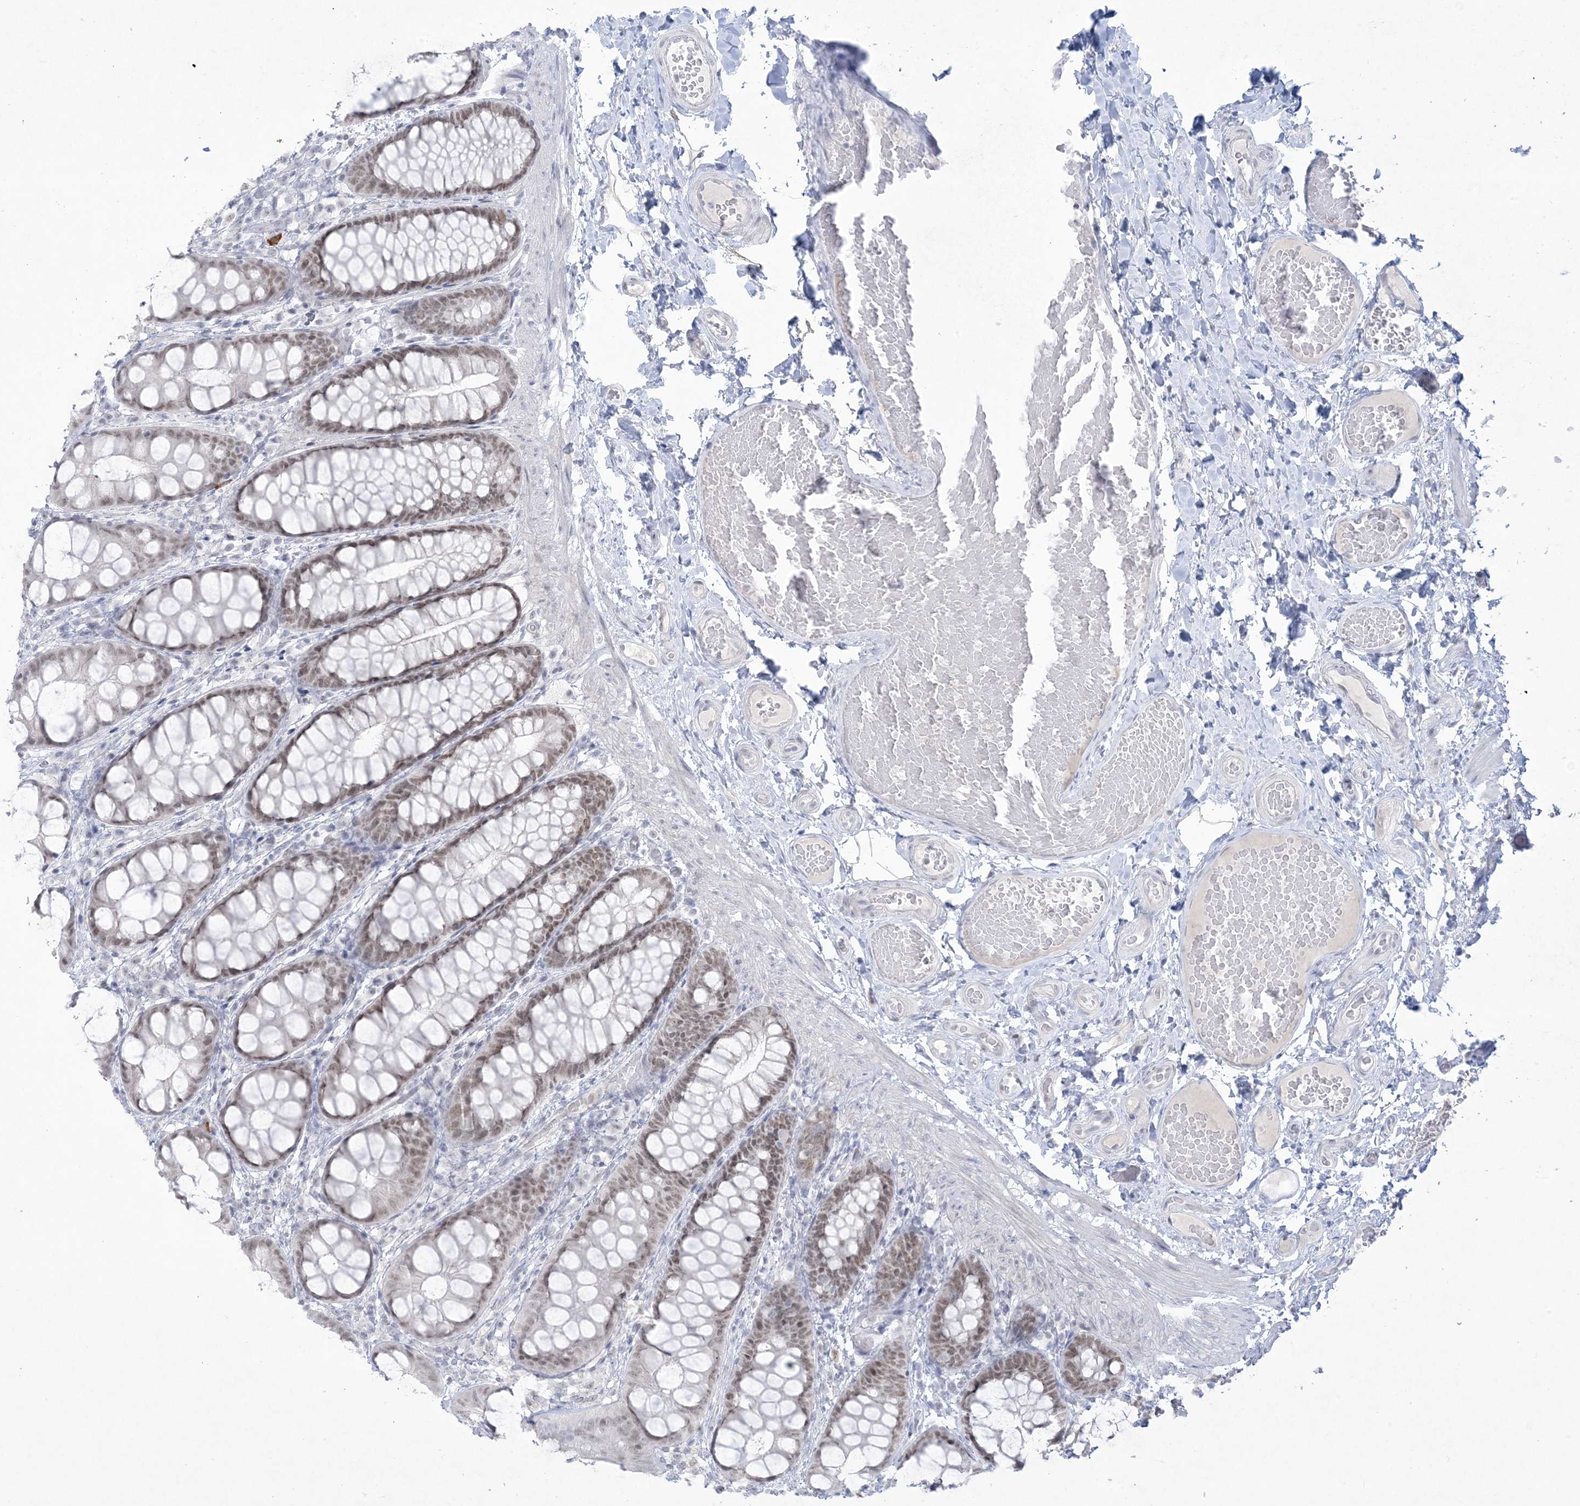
{"staining": {"intensity": "negative", "quantity": "none", "location": "none"}, "tissue": "colon", "cell_type": "Endothelial cells", "image_type": "normal", "snomed": [{"axis": "morphology", "description": "Normal tissue, NOS"}, {"axis": "topography", "description": "Colon"}], "caption": "Endothelial cells are negative for protein expression in benign human colon. (DAB immunohistochemistry (IHC), high magnification).", "gene": "HOMEZ", "patient": {"sex": "male", "age": 47}}